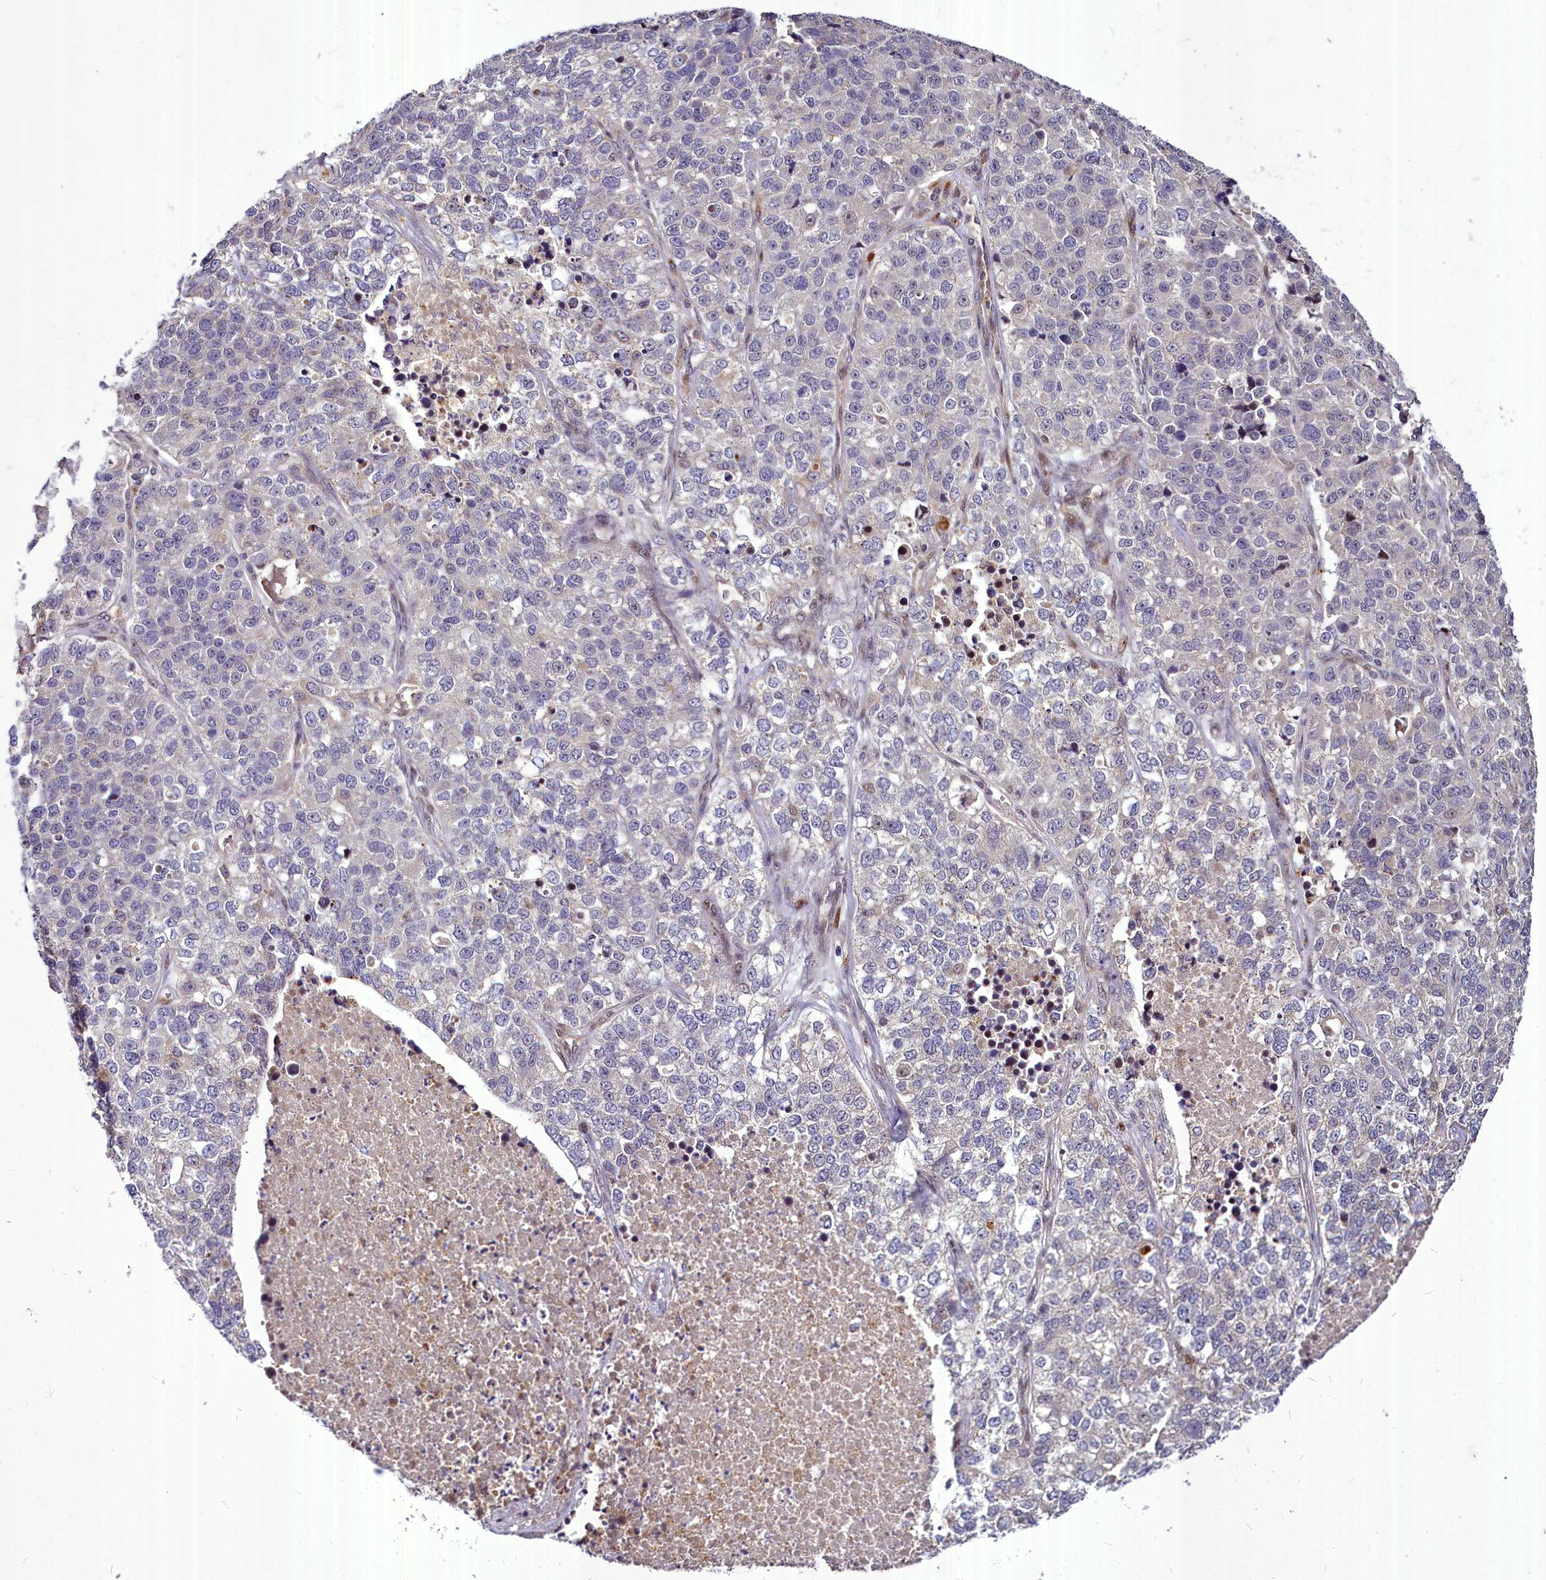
{"staining": {"intensity": "negative", "quantity": "none", "location": "none"}, "tissue": "lung cancer", "cell_type": "Tumor cells", "image_type": "cancer", "snomed": [{"axis": "morphology", "description": "Adenocarcinoma, NOS"}, {"axis": "topography", "description": "Lung"}], "caption": "Image shows no protein staining in tumor cells of lung adenocarcinoma tissue.", "gene": "MAML2", "patient": {"sex": "male", "age": 49}}